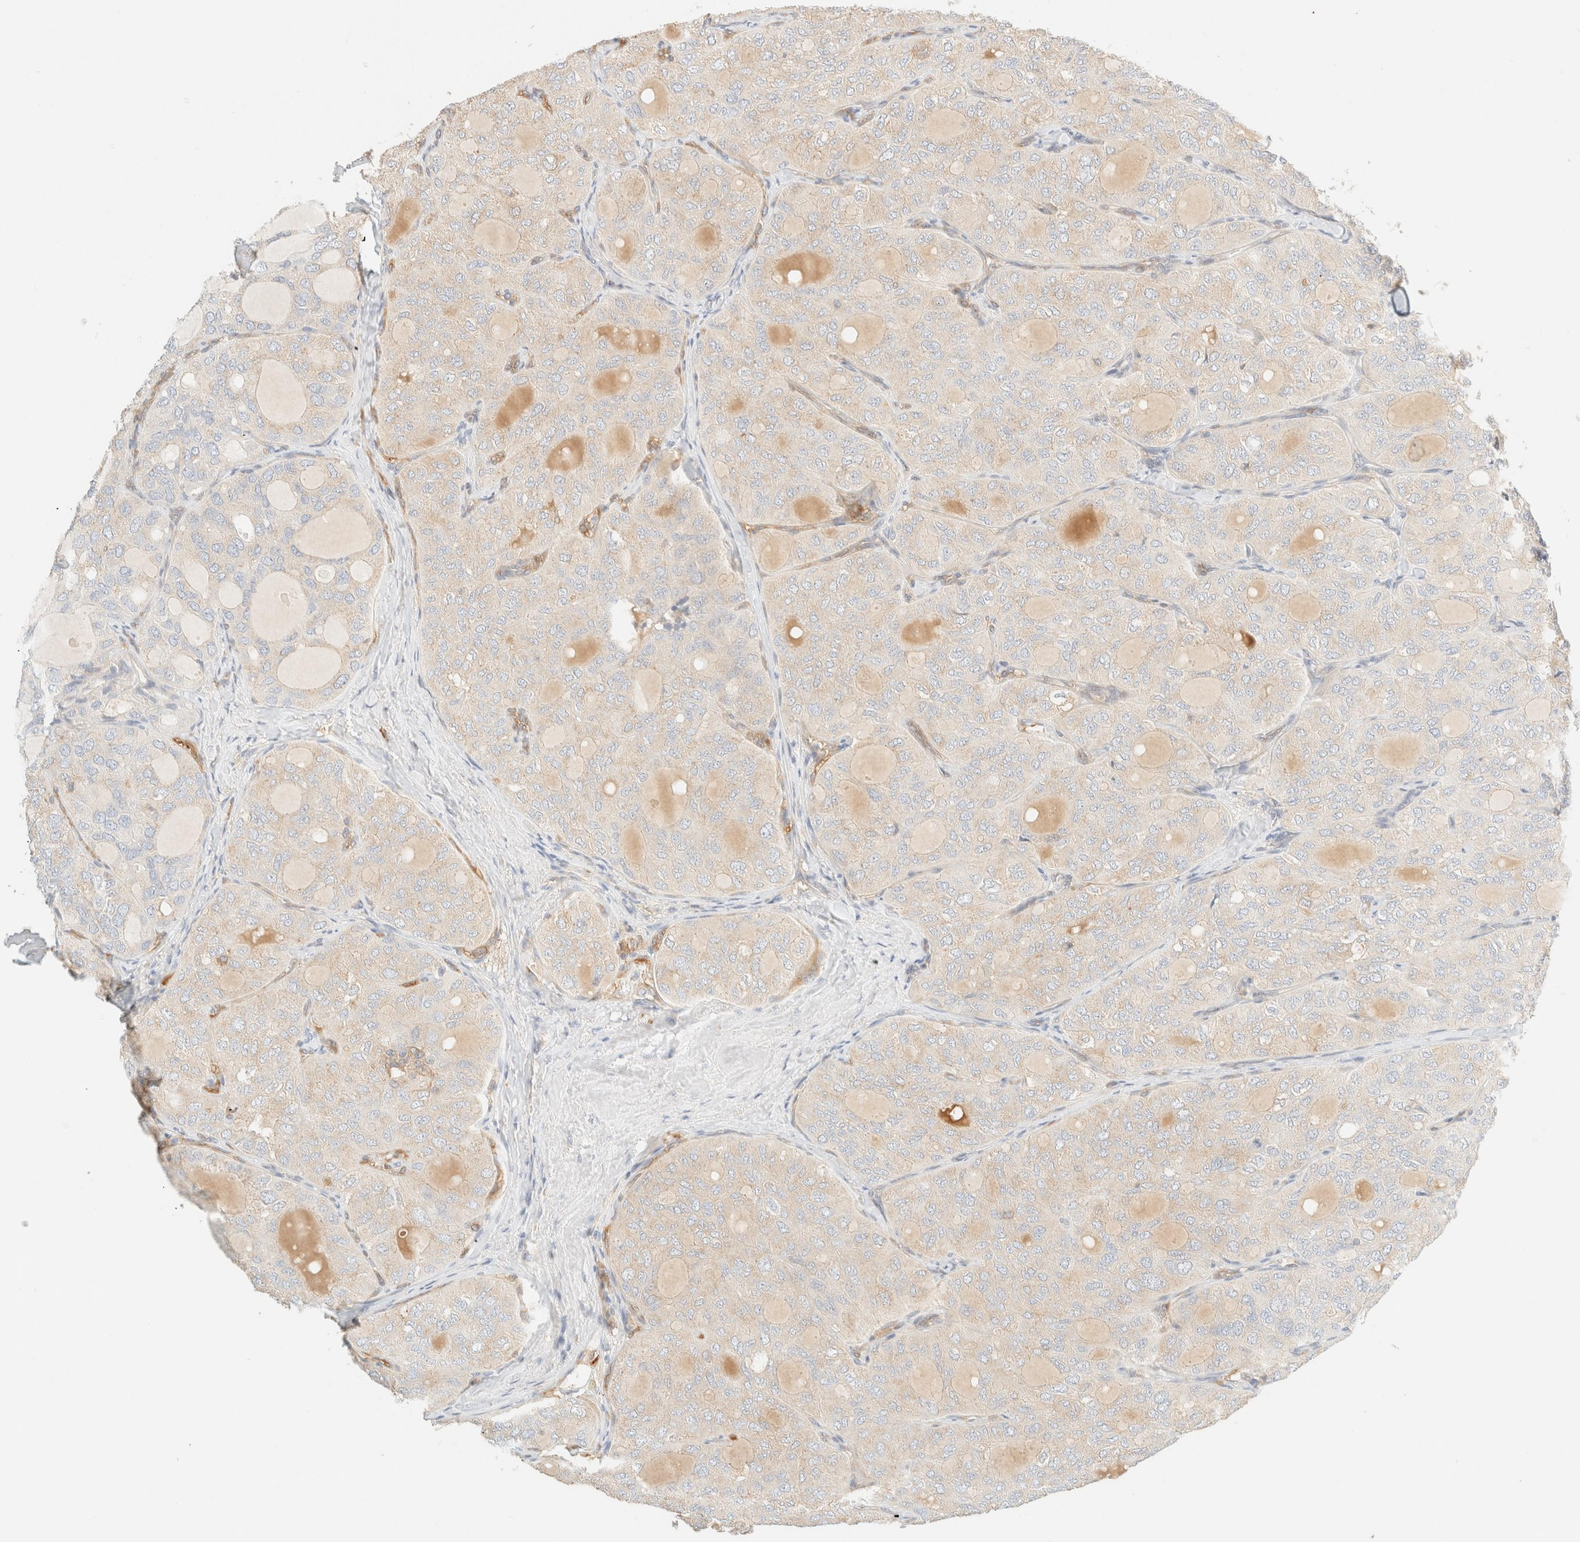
{"staining": {"intensity": "weak", "quantity": "<25%", "location": "cytoplasmic/membranous"}, "tissue": "thyroid cancer", "cell_type": "Tumor cells", "image_type": "cancer", "snomed": [{"axis": "morphology", "description": "Follicular adenoma carcinoma, NOS"}, {"axis": "topography", "description": "Thyroid gland"}], "caption": "This micrograph is of thyroid follicular adenoma carcinoma stained with immunohistochemistry (IHC) to label a protein in brown with the nuclei are counter-stained blue. There is no positivity in tumor cells. (Stains: DAB (3,3'-diaminobenzidine) immunohistochemistry with hematoxylin counter stain, Microscopy: brightfield microscopy at high magnification).", "gene": "FHOD1", "patient": {"sex": "male", "age": 75}}